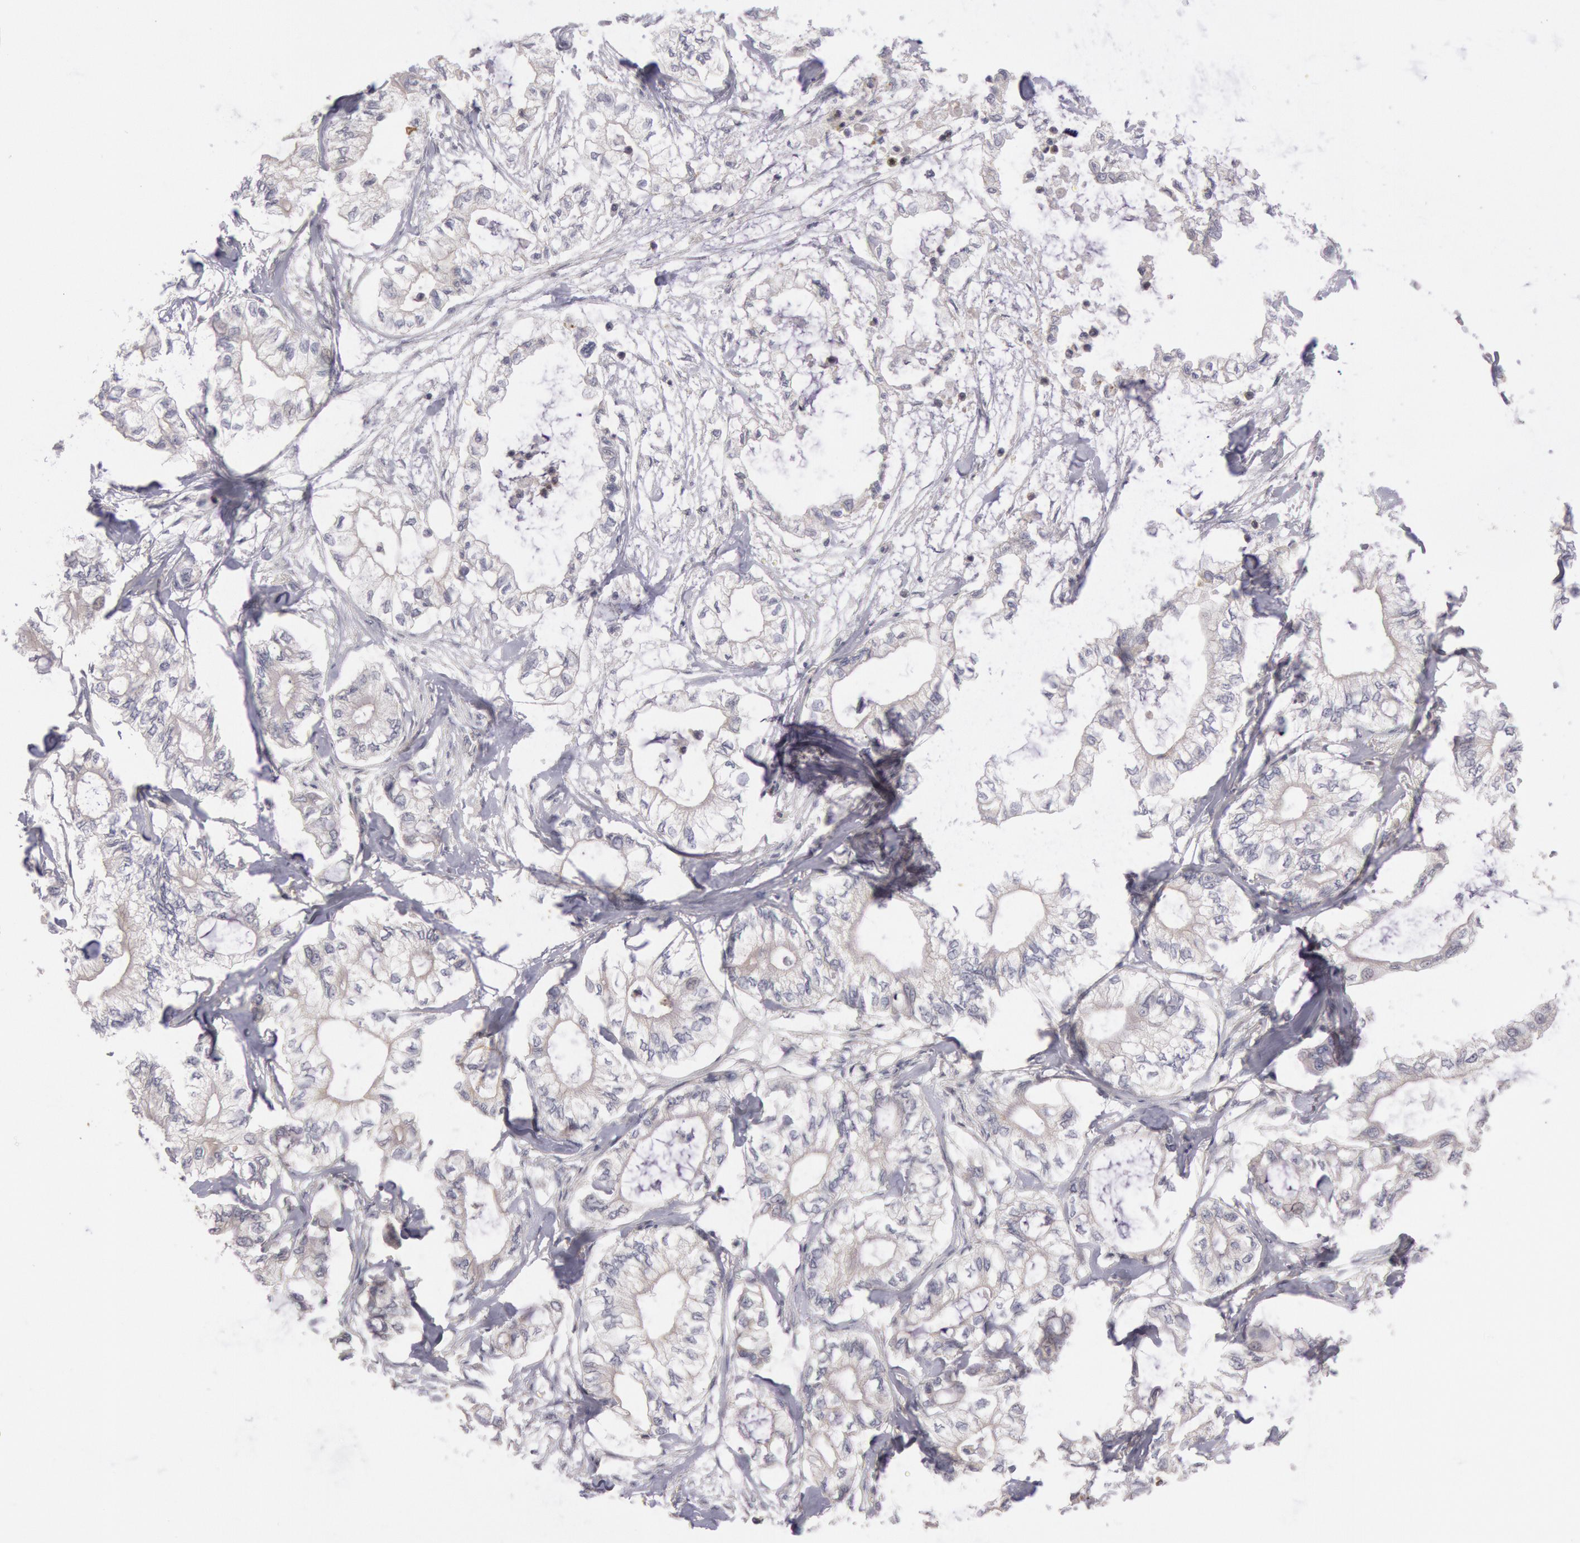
{"staining": {"intensity": "negative", "quantity": "none", "location": "none"}, "tissue": "pancreatic cancer", "cell_type": "Tumor cells", "image_type": "cancer", "snomed": [{"axis": "morphology", "description": "Adenocarcinoma, NOS"}, {"axis": "topography", "description": "Pancreas"}], "caption": "This is a micrograph of IHC staining of pancreatic cancer (adenocarcinoma), which shows no positivity in tumor cells.", "gene": "PLA2G6", "patient": {"sex": "male", "age": 79}}